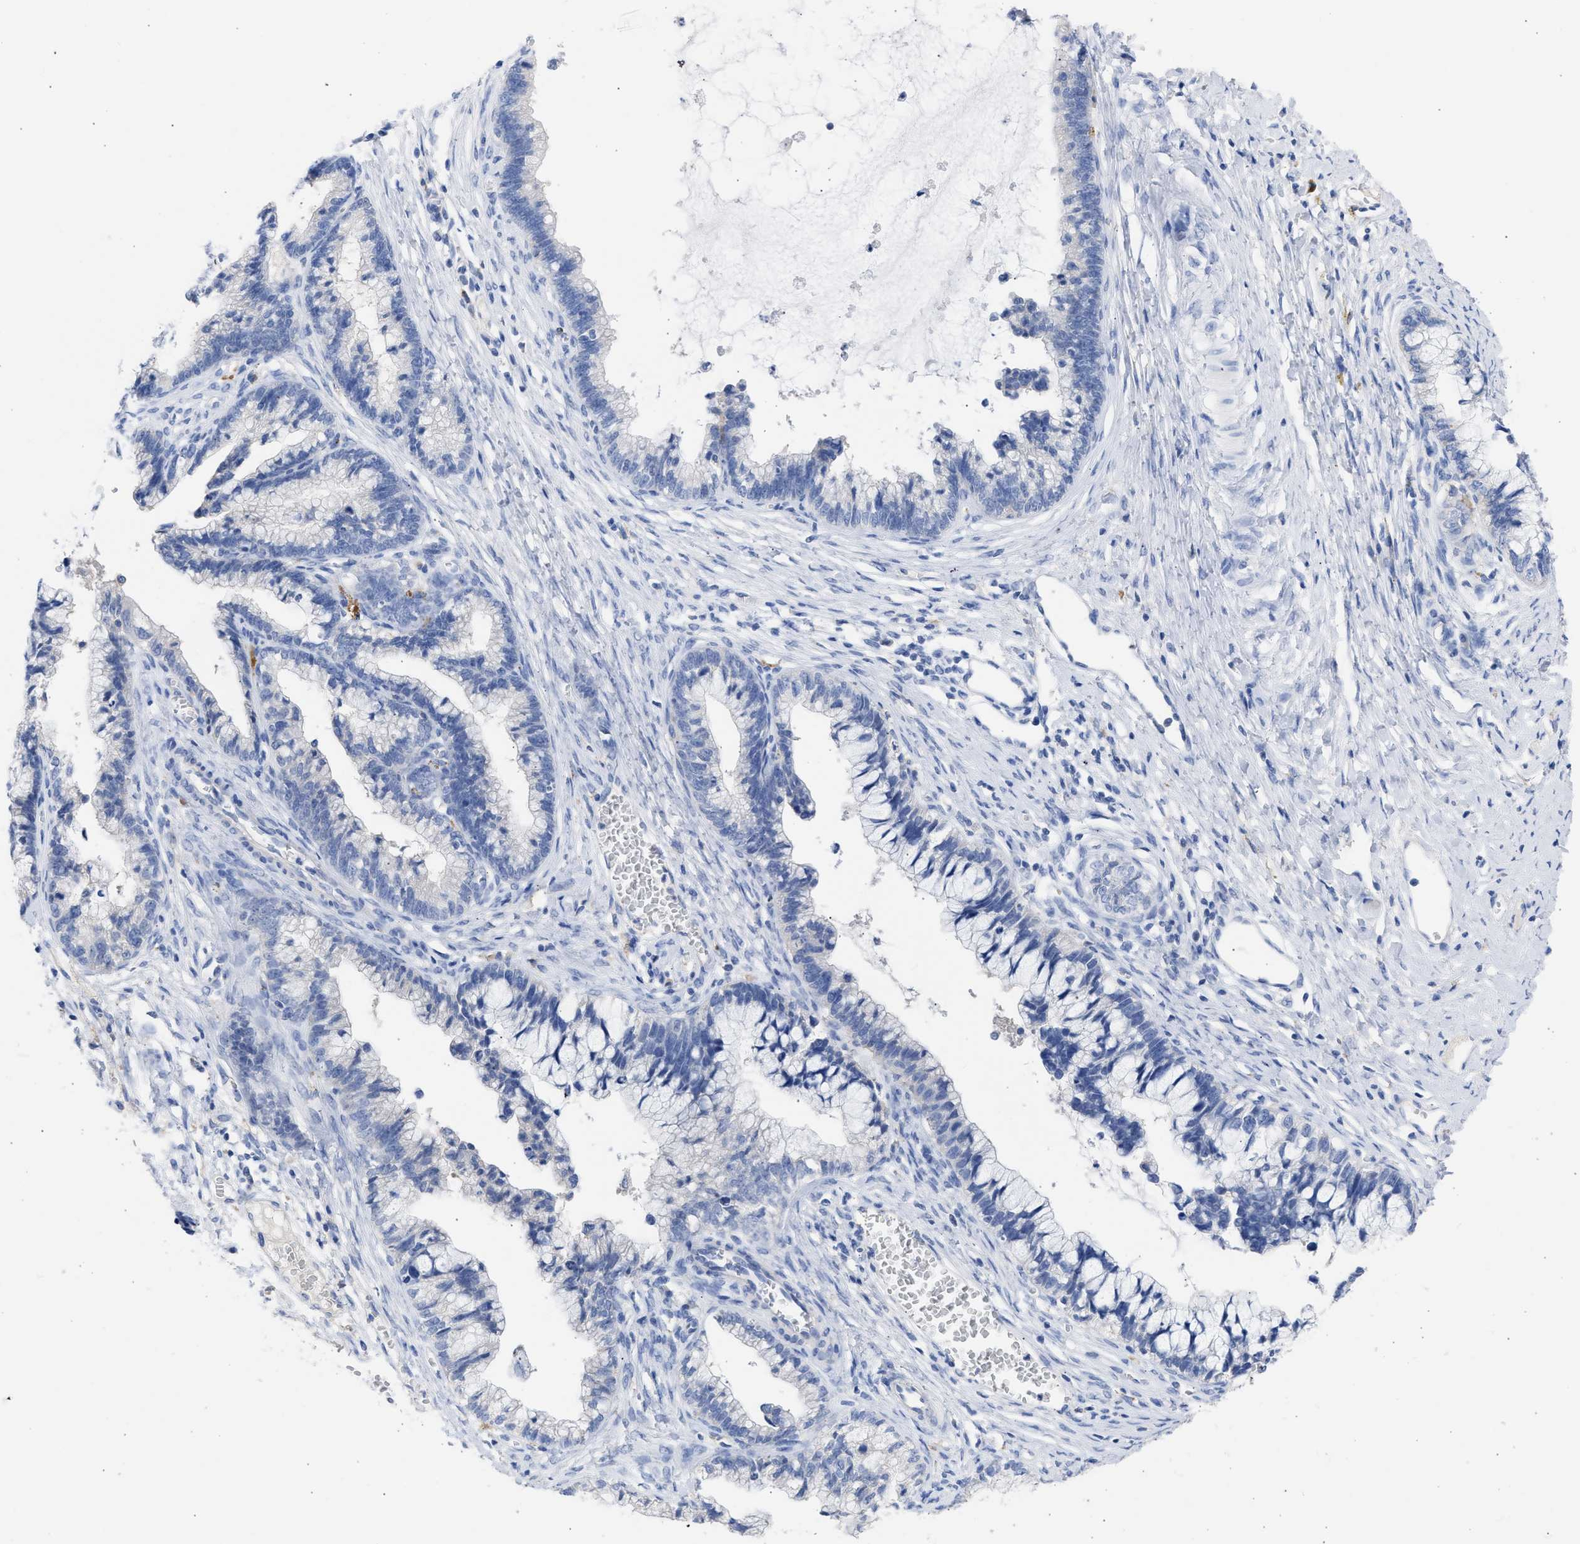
{"staining": {"intensity": "negative", "quantity": "none", "location": "none"}, "tissue": "cervical cancer", "cell_type": "Tumor cells", "image_type": "cancer", "snomed": [{"axis": "morphology", "description": "Adenocarcinoma, NOS"}, {"axis": "topography", "description": "Cervix"}], "caption": "The histopathology image demonstrates no significant positivity in tumor cells of adenocarcinoma (cervical).", "gene": "RSPH1", "patient": {"sex": "female", "age": 44}}